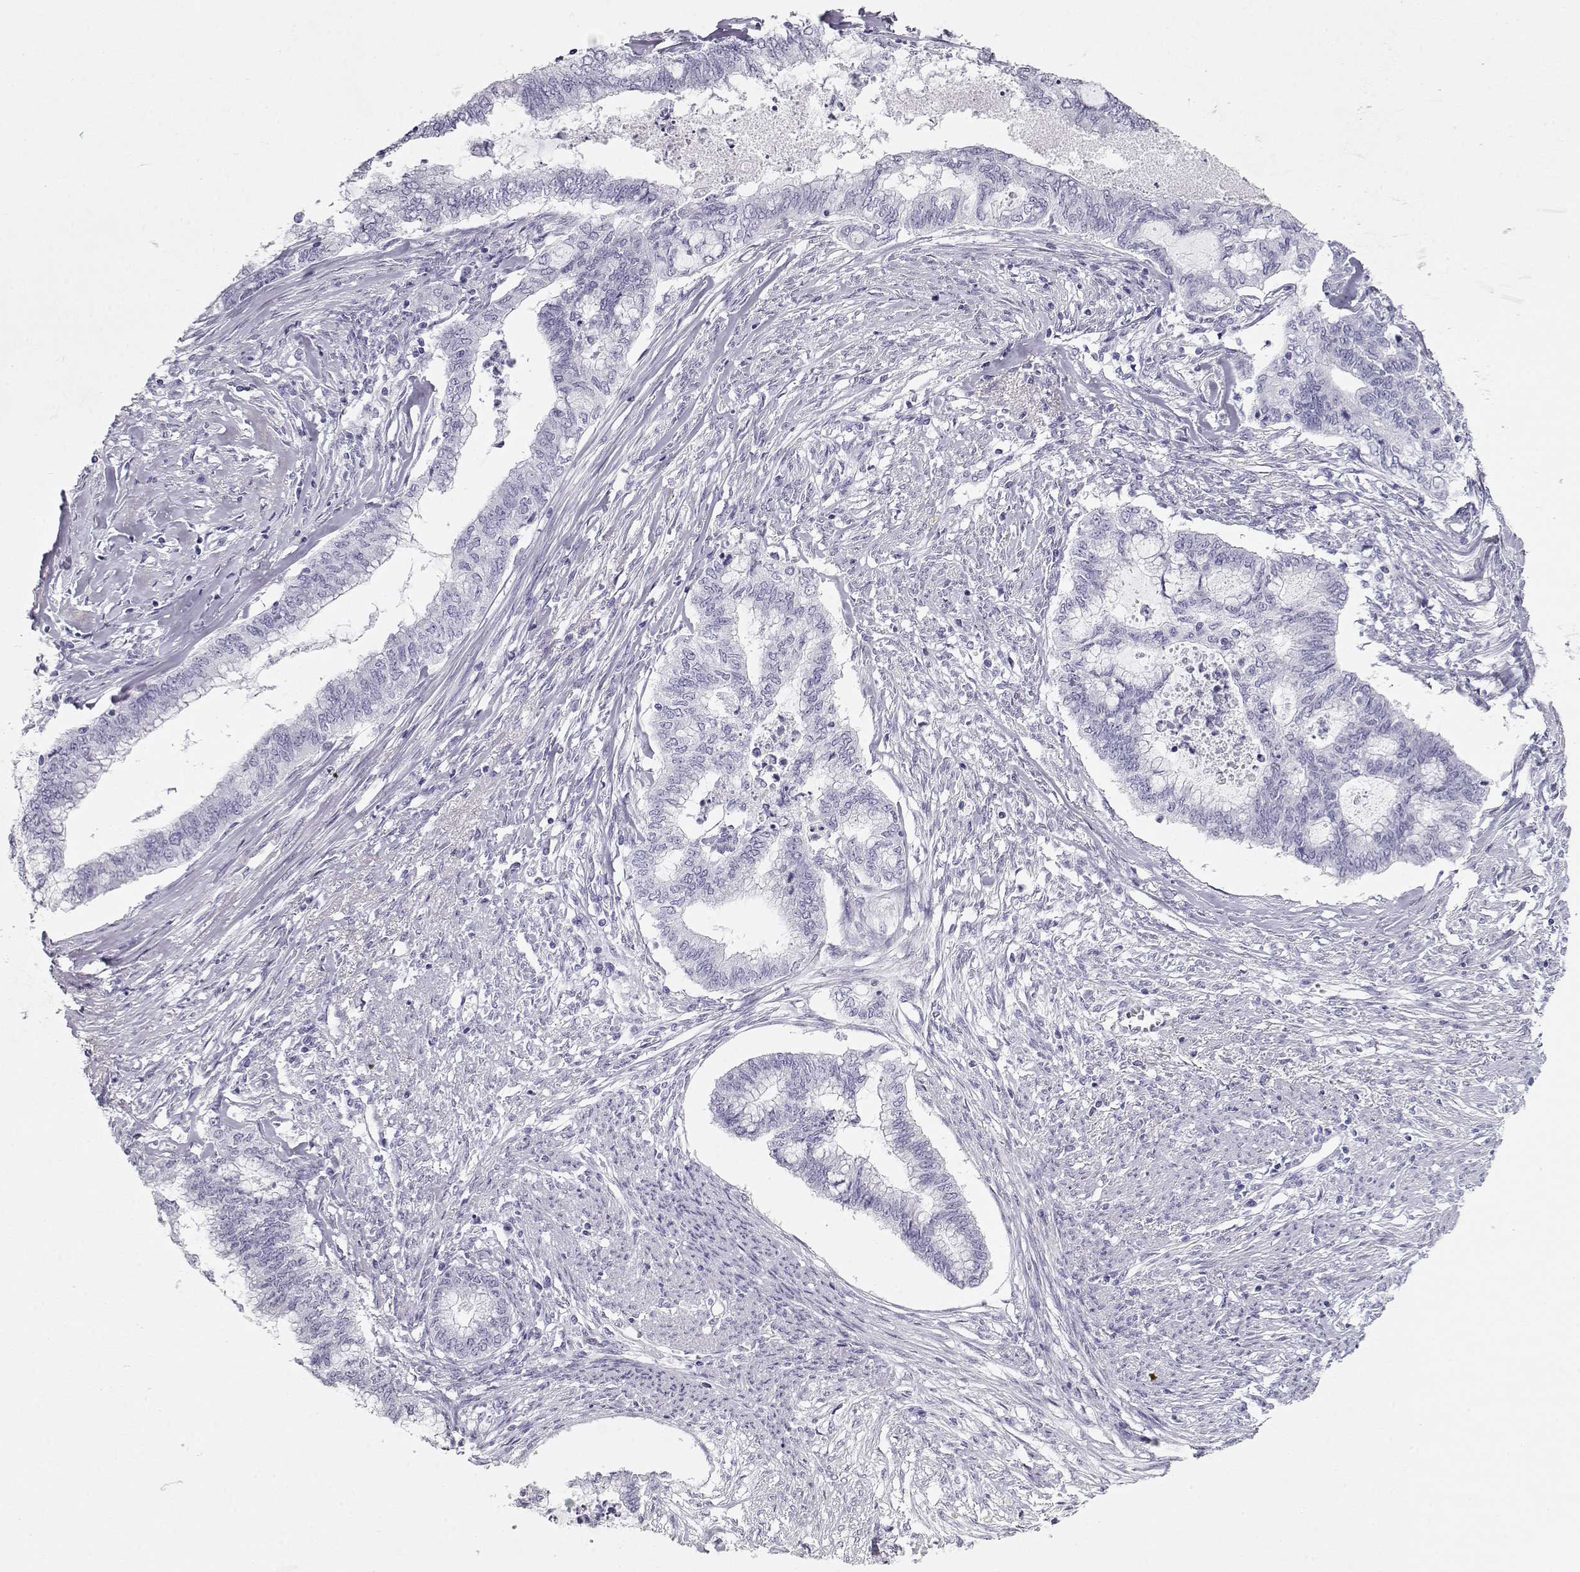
{"staining": {"intensity": "negative", "quantity": "none", "location": "none"}, "tissue": "endometrial cancer", "cell_type": "Tumor cells", "image_type": "cancer", "snomed": [{"axis": "morphology", "description": "Adenocarcinoma, NOS"}, {"axis": "topography", "description": "Endometrium"}], "caption": "Endometrial cancer (adenocarcinoma) stained for a protein using immunohistochemistry (IHC) exhibits no expression tumor cells.", "gene": "MAGEC1", "patient": {"sex": "female", "age": 79}}